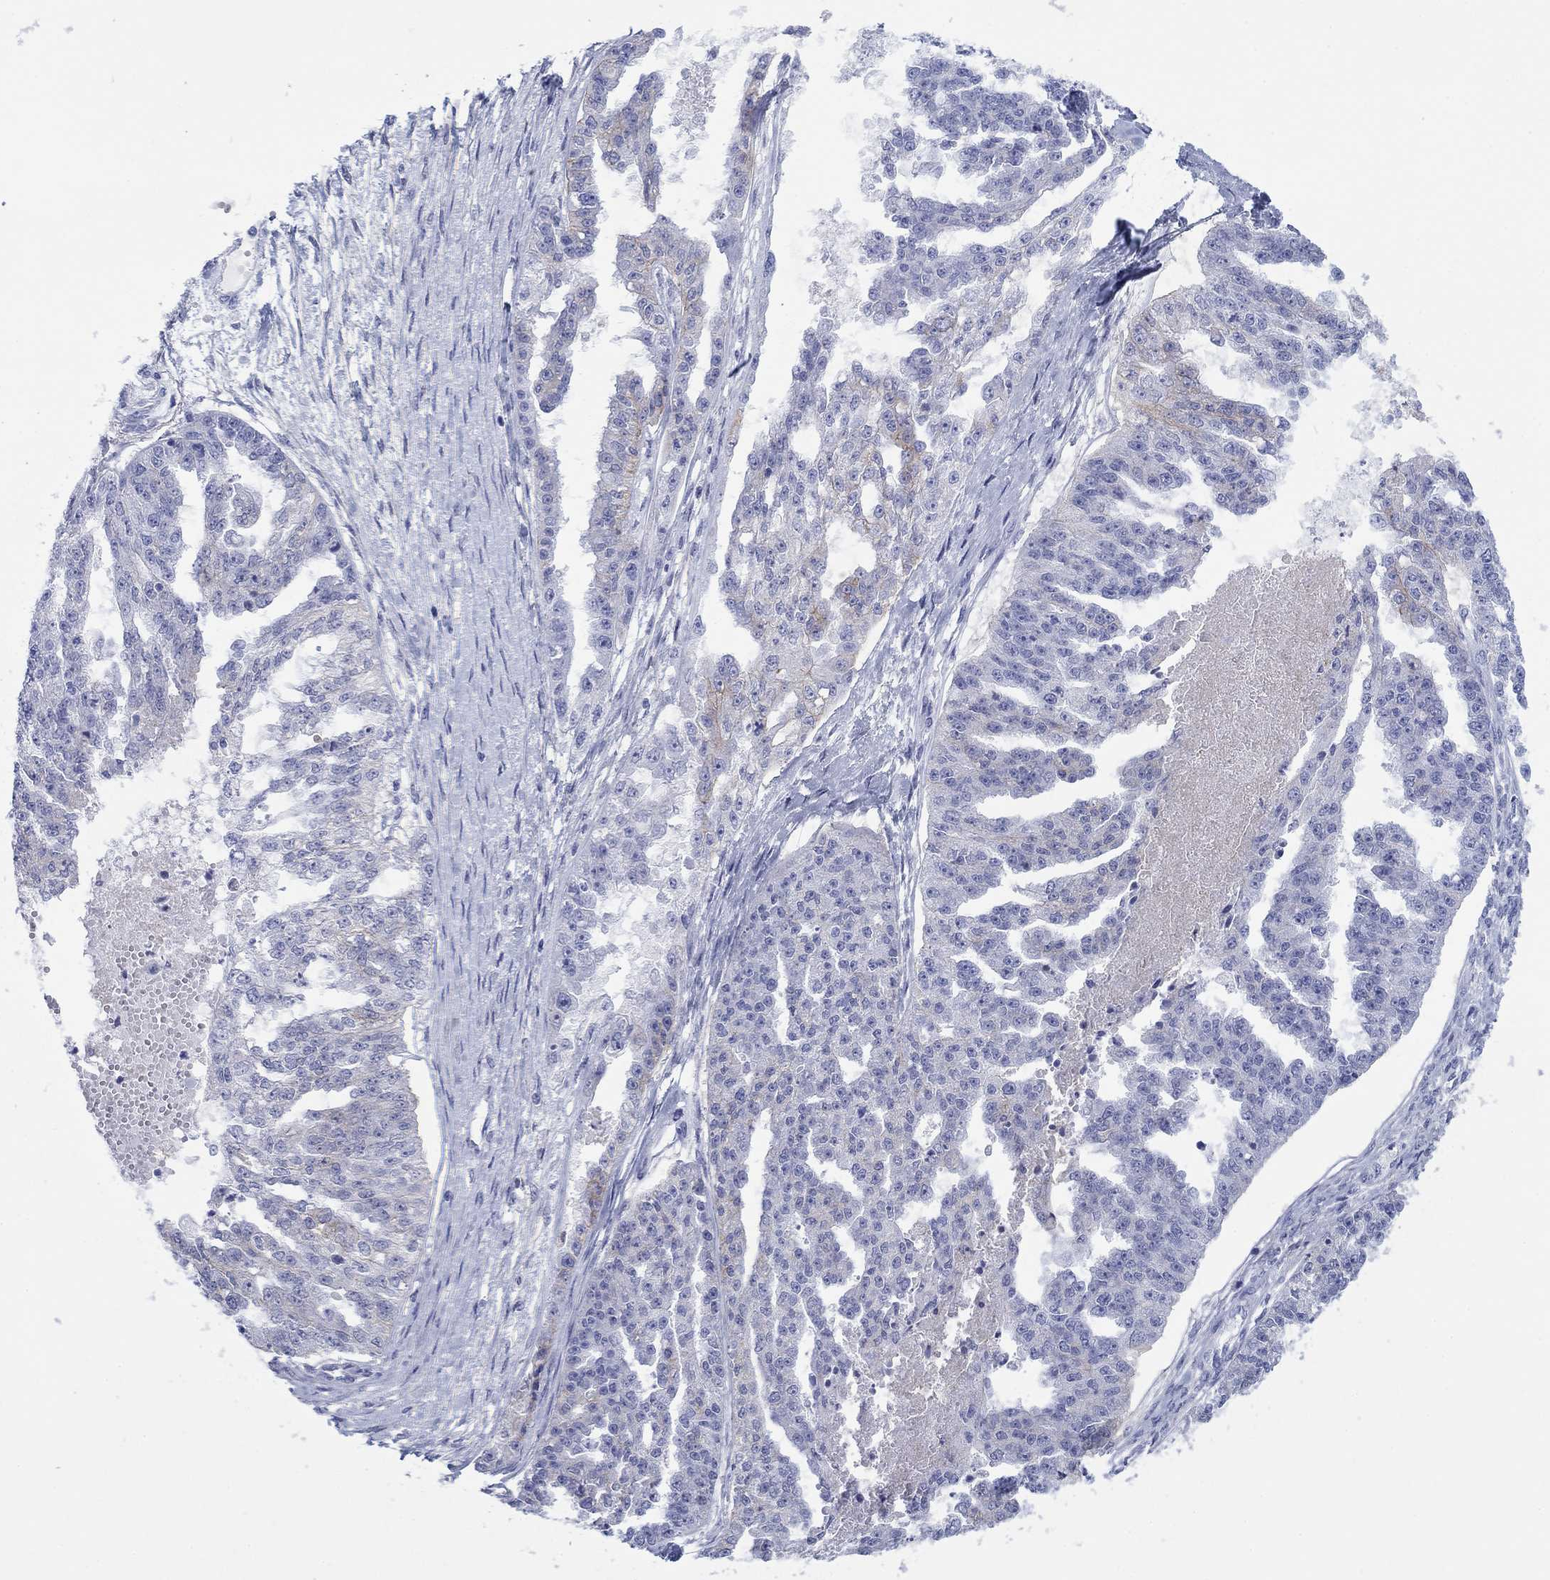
{"staining": {"intensity": "negative", "quantity": "none", "location": "none"}, "tissue": "ovarian cancer", "cell_type": "Tumor cells", "image_type": "cancer", "snomed": [{"axis": "morphology", "description": "Cystadenocarcinoma, serous, NOS"}, {"axis": "topography", "description": "Ovary"}], "caption": "Human serous cystadenocarcinoma (ovarian) stained for a protein using IHC displays no expression in tumor cells.", "gene": "ATP1B1", "patient": {"sex": "female", "age": 58}}